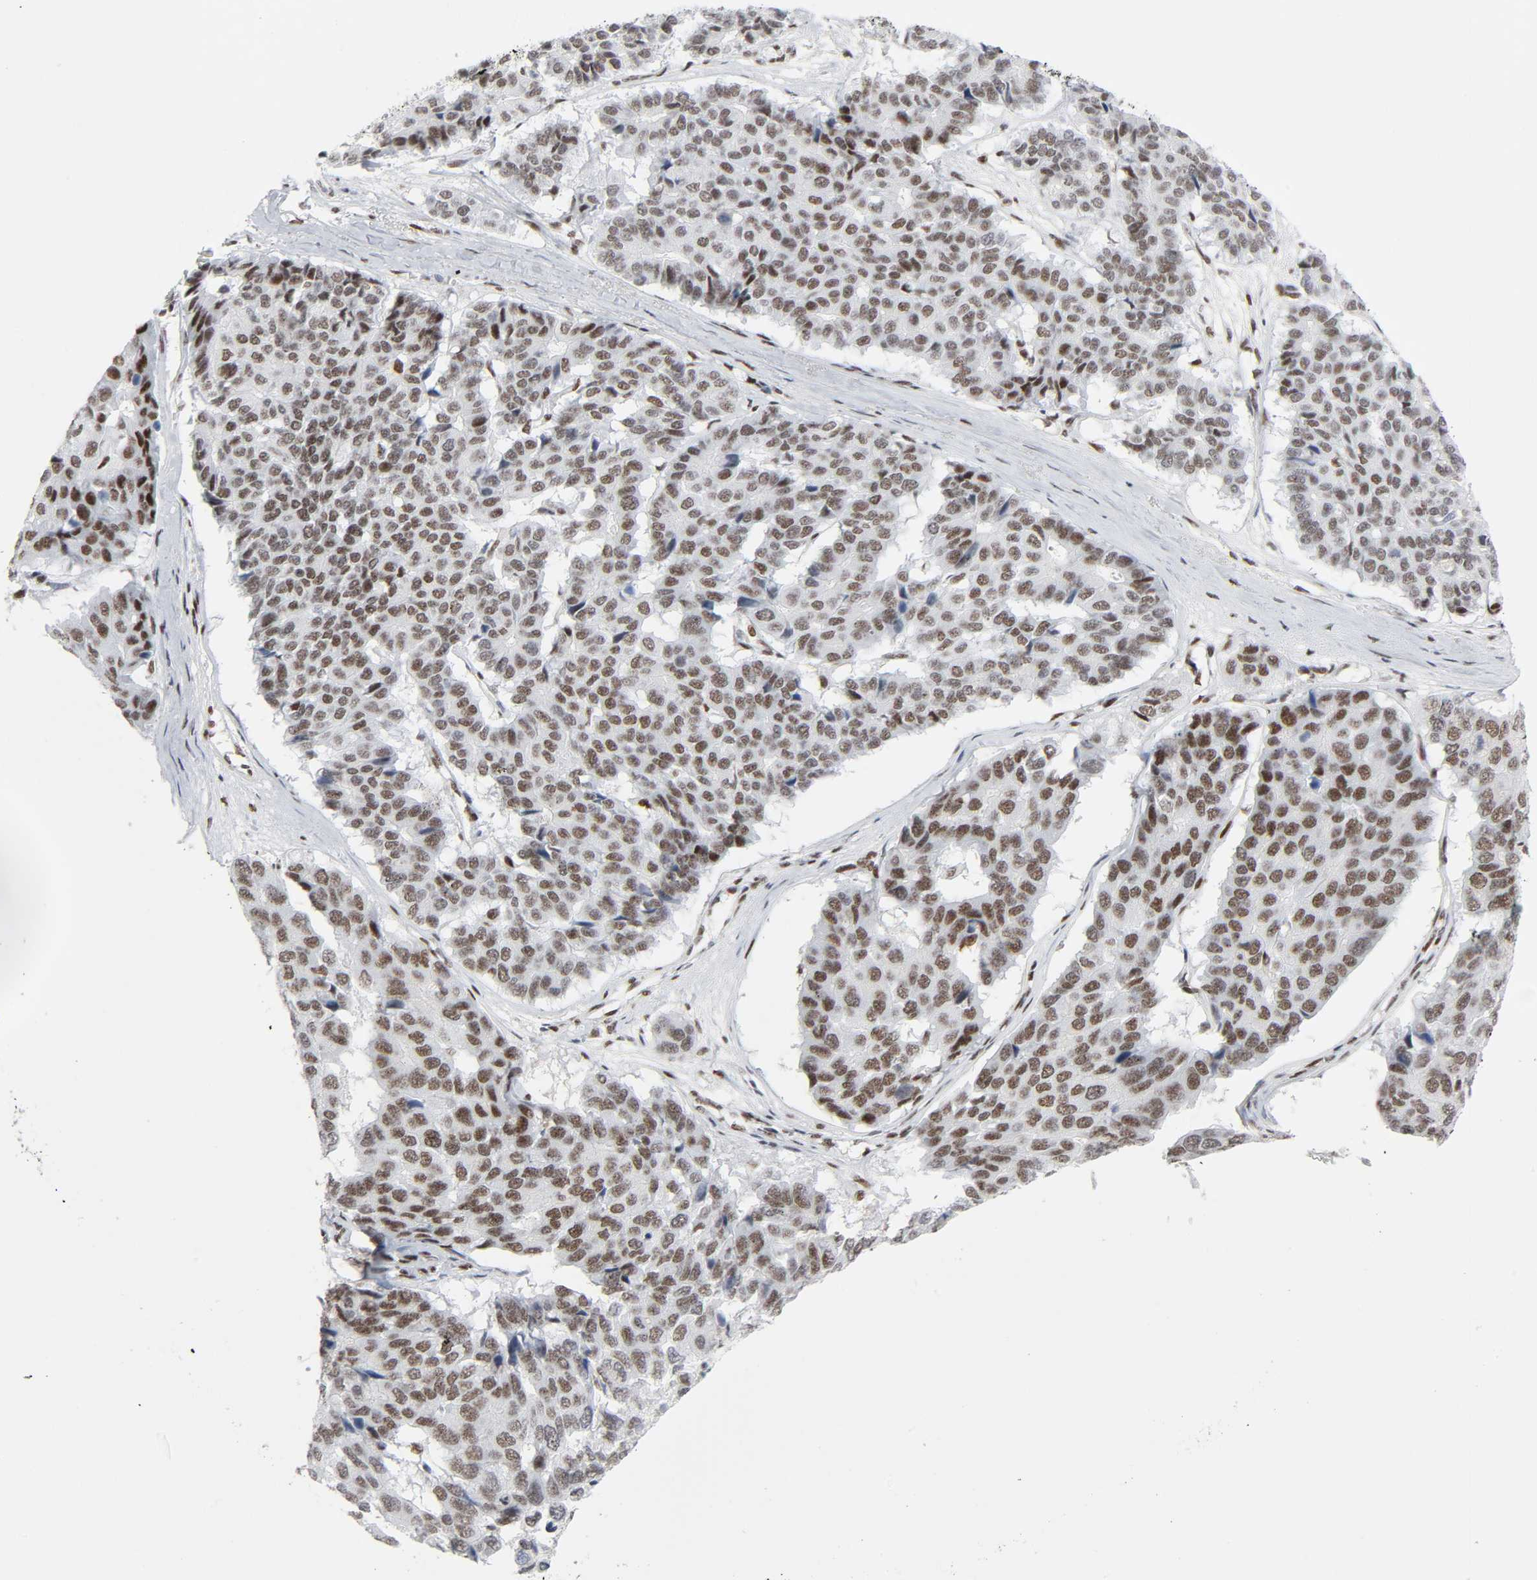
{"staining": {"intensity": "moderate", "quantity": ">75%", "location": "nuclear"}, "tissue": "pancreatic cancer", "cell_type": "Tumor cells", "image_type": "cancer", "snomed": [{"axis": "morphology", "description": "Adenocarcinoma, NOS"}, {"axis": "topography", "description": "Pancreas"}], "caption": "A micrograph of human pancreatic cancer (adenocarcinoma) stained for a protein exhibits moderate nuclear brown staining in tumor cells.", "gene": "HSF1", "patient": {"sex": "male", "age": 50}}